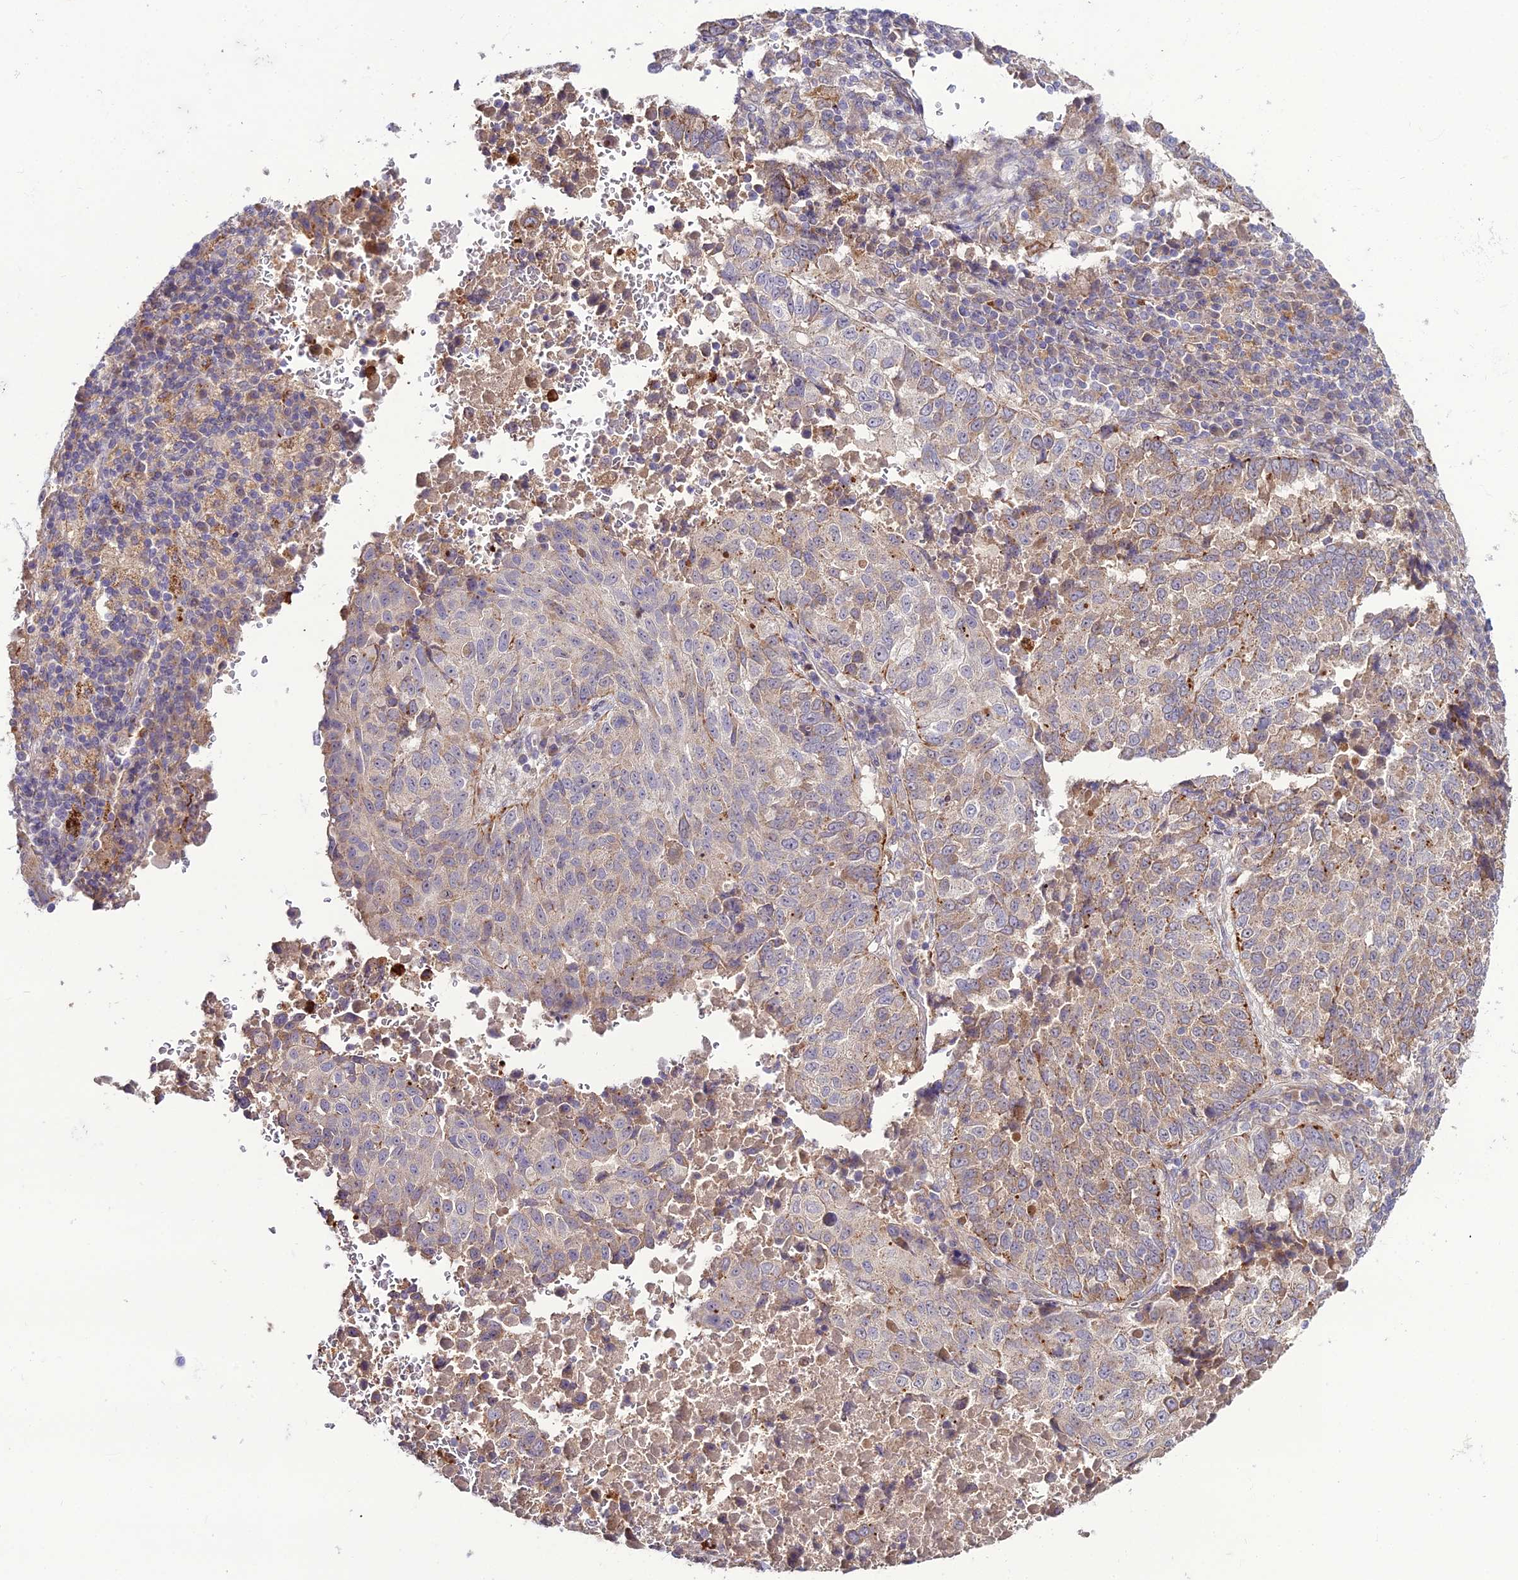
{"staining": {"intensity": "moderate", "quantity": "<25%", "location": "cytoplasmic/membranous"}, "tissue": "lung cancer", "cell_type": "Tumor cells", "image_type": "cancer", "snomed": [{"axis": "morphology", "description": "Squamous cell carcinoma, NOS"}, {"axis": "topography", "description": "Lung"}], "caption": "Lung cancer (squamous cell carcinoma) tissue displays moderate cytoplasmic/membranous staining in approximately <25% of tumor cells, visualized by immunohistochemistry. Nuclei are stained in blue.", "gene": "EID2", "patient": {"sex": "male", "age": 73}}